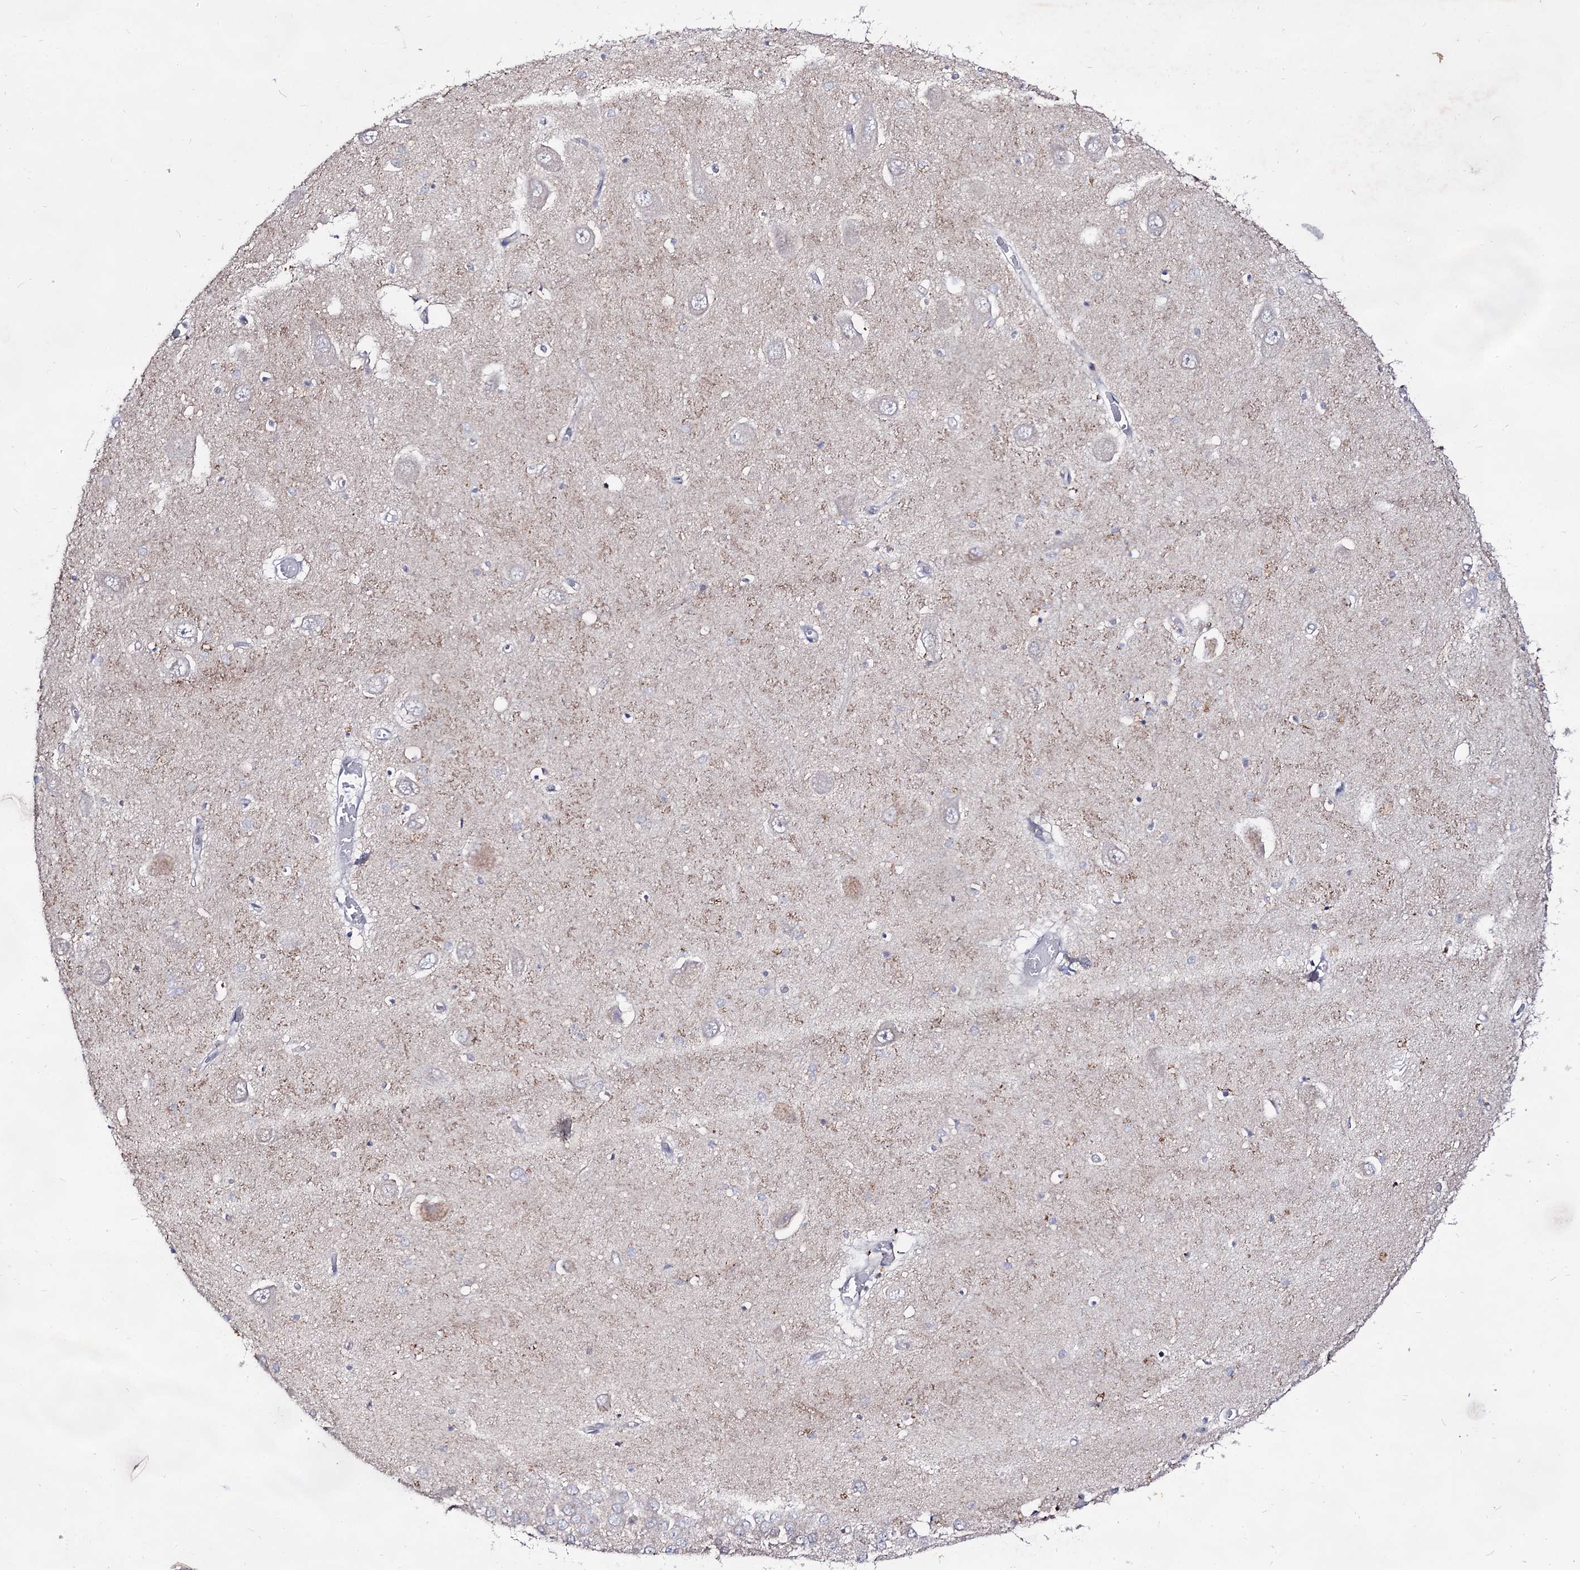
{"staining": {"intensity": "negative", "quantity": "none", "location": "none"}, "tissue": "hippocampus", "cell_type": "Glial cells", "image_type": "normal", "snomed": [{"axis": "morphology", "description": "Normal tissue, NOS"}, {"axis": "topography", "description": "Hippocampus"}], "caption": "Glial cells are negative for brown protein staining in normal hippocampus. (DAB immunohistochemistry (IHC), high magnification).", "gene": "ARFIP2", "patient": {"sex": "male", "age": 70}}